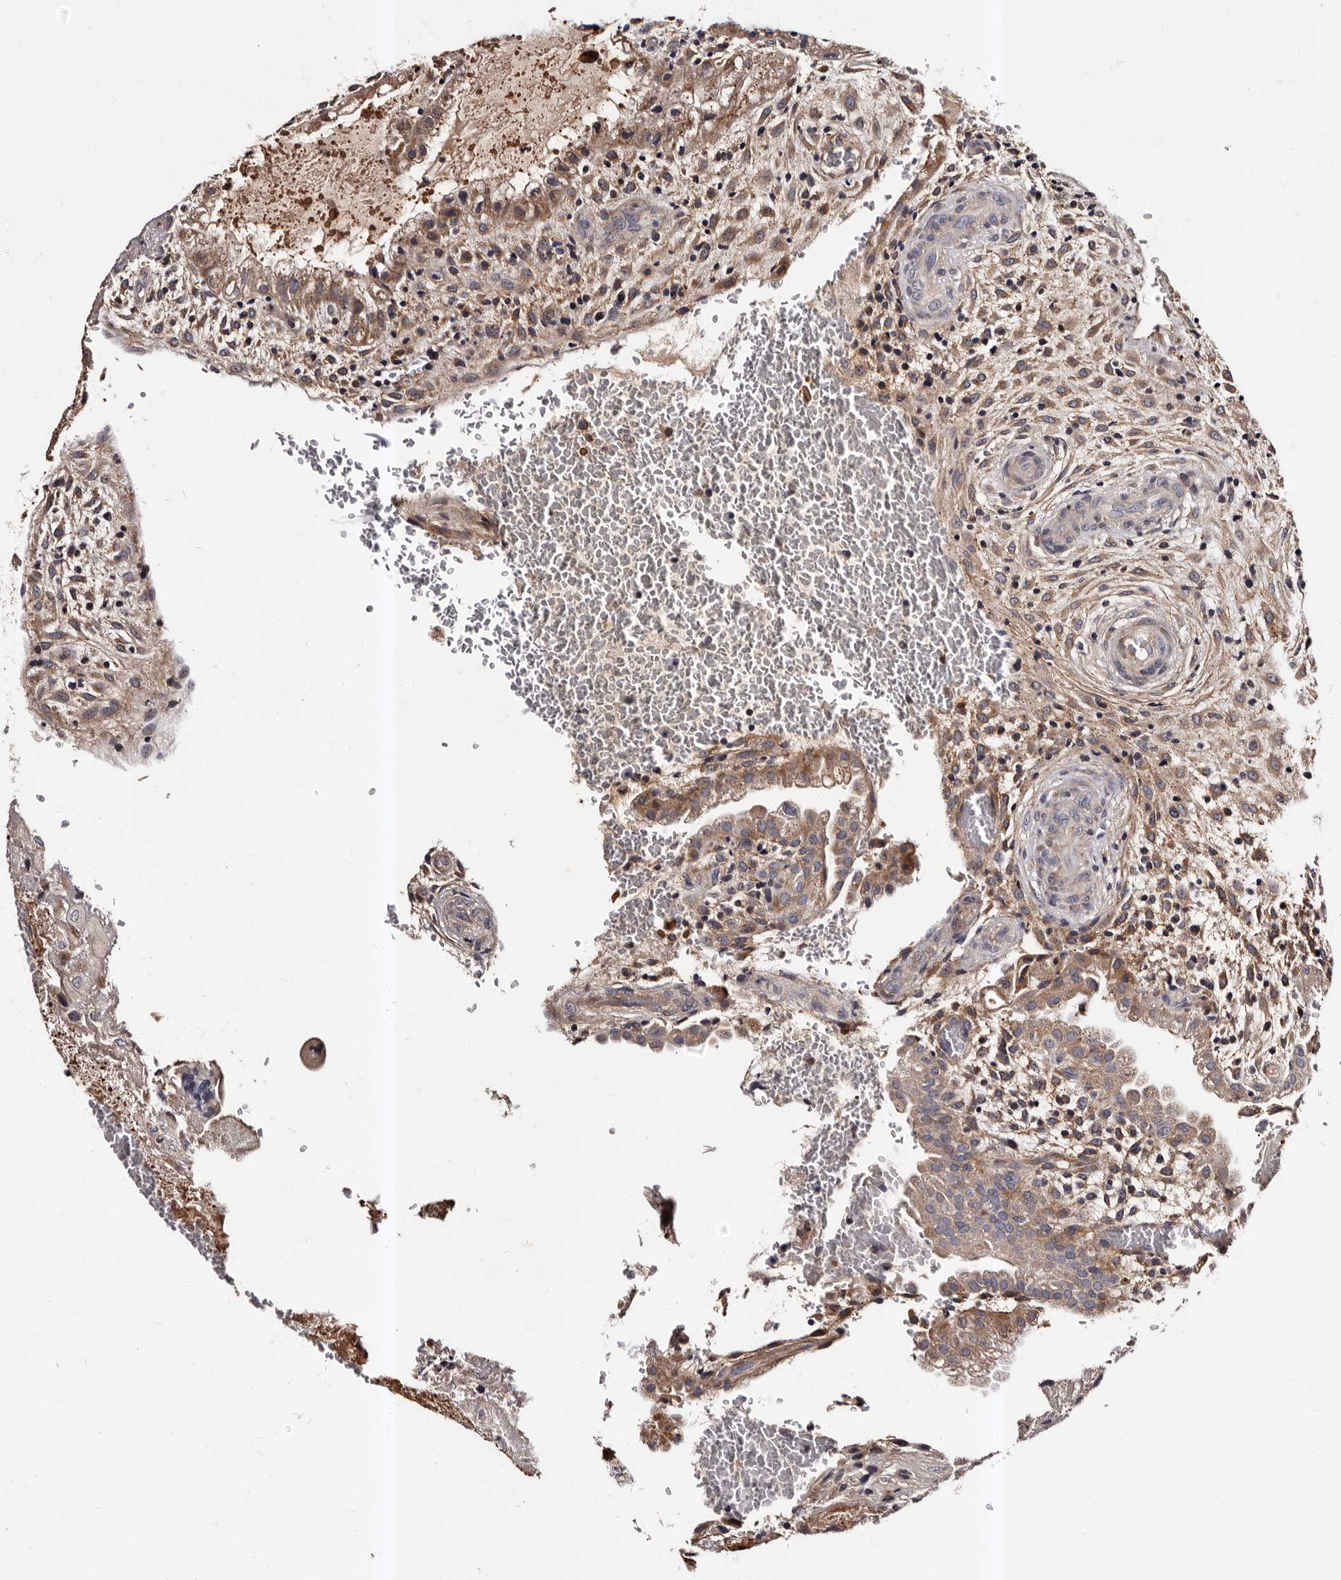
{"staining": {"intensity": "moderate", "quantity": "25%-75%", "location": "cytoplasmic/membranous"}, "tissue": "placenta", "cell_type": "Decidual cells", "image_type": "normal", "snomed": [{"axis": "morphology", "description": "Normal tissue, NOS"}, {"axis": "topography", "description": "Placenta"}], "caption": "A high-resolution histopathology image shows immunohistochemistry (IHC) staining of normal placenta, which exhibits moderate cytoplasmic/membranous expression in about 25%-75% of decidual cells.", "gene": "ADCK5", "patient": {"sex": "female", "age": 35}}